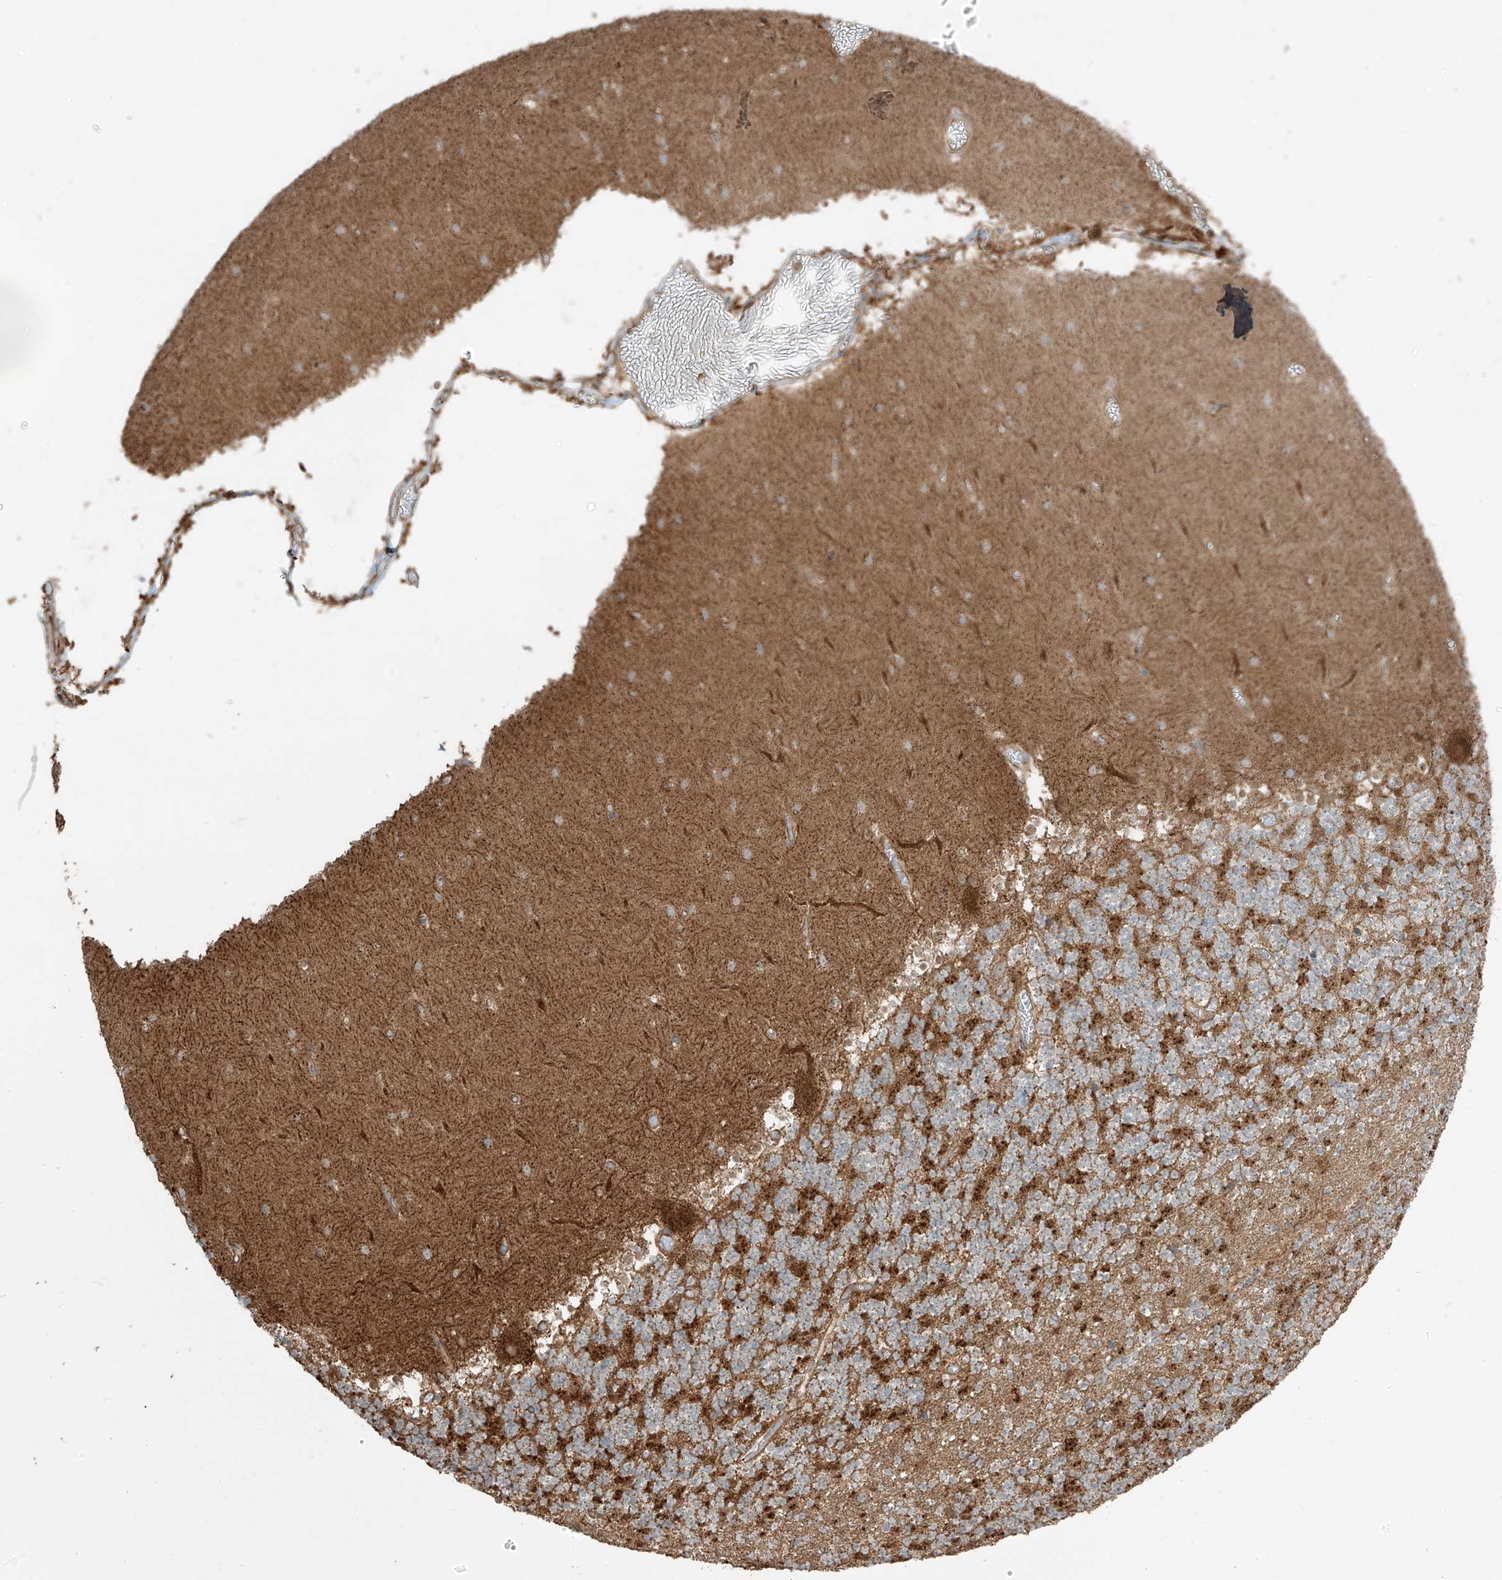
{"staining": {"intensity": "moderate", "quantity": "25%-75%", "location": "cytoplasmic/membranous"}, "tissue": "cerebellum", "cell_type": "Cells in granular layer", "image_type": "normal", "snomed": [{"axis": "morphology", "description": "Normal tissue, NOS"}, {"axis": "topography", "description": "Cerebellum"}], "caption": "This is an image of immunohistochemistry (IHC) staining of benign cerebellum, which shows moderate expression in the cytoplasmic/membranous of cells in granular layer.", "gene": "EIF5B", "patient": {"sex": "female", "age": 28}}